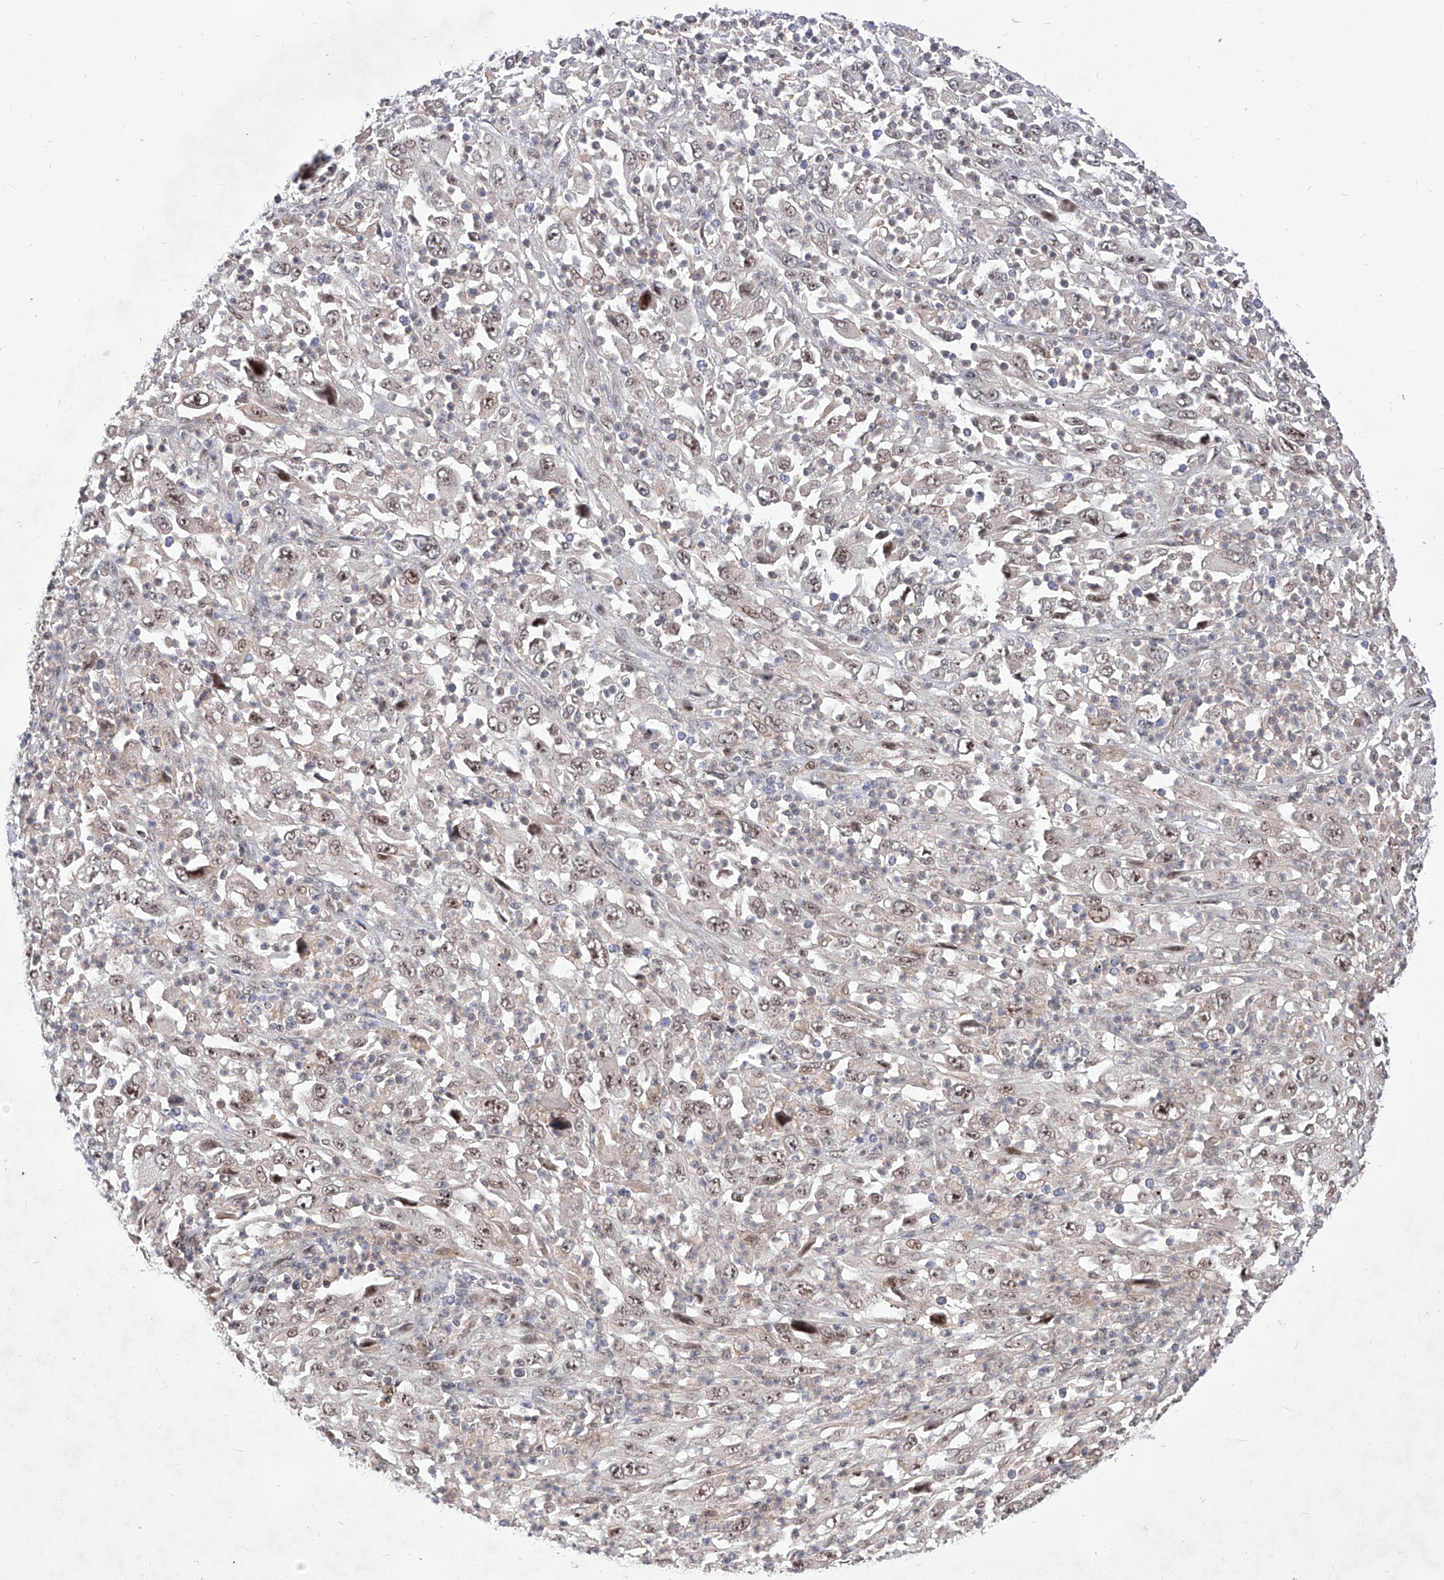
{"staining": {"intensity": "weak", "quantity": "25%-75%", "location": "nuclear"}, "tissue": "melanoma", "cell_type": "Tumor cells", "image_type": "cancer", "snomed": [{"axis": "morphology", "description": "Malignant melanoma, Metastatic site"}, {"axis": "topography", "description": "Skin"}], "caption": "IHC of human malignant melanoma (metastatic site) exhibits low levels of weak nuclear positivity in approximately 25%-75% of tumor cells.", "gene": "LGR4", "patient": {"sex": "female", "age": 56}}